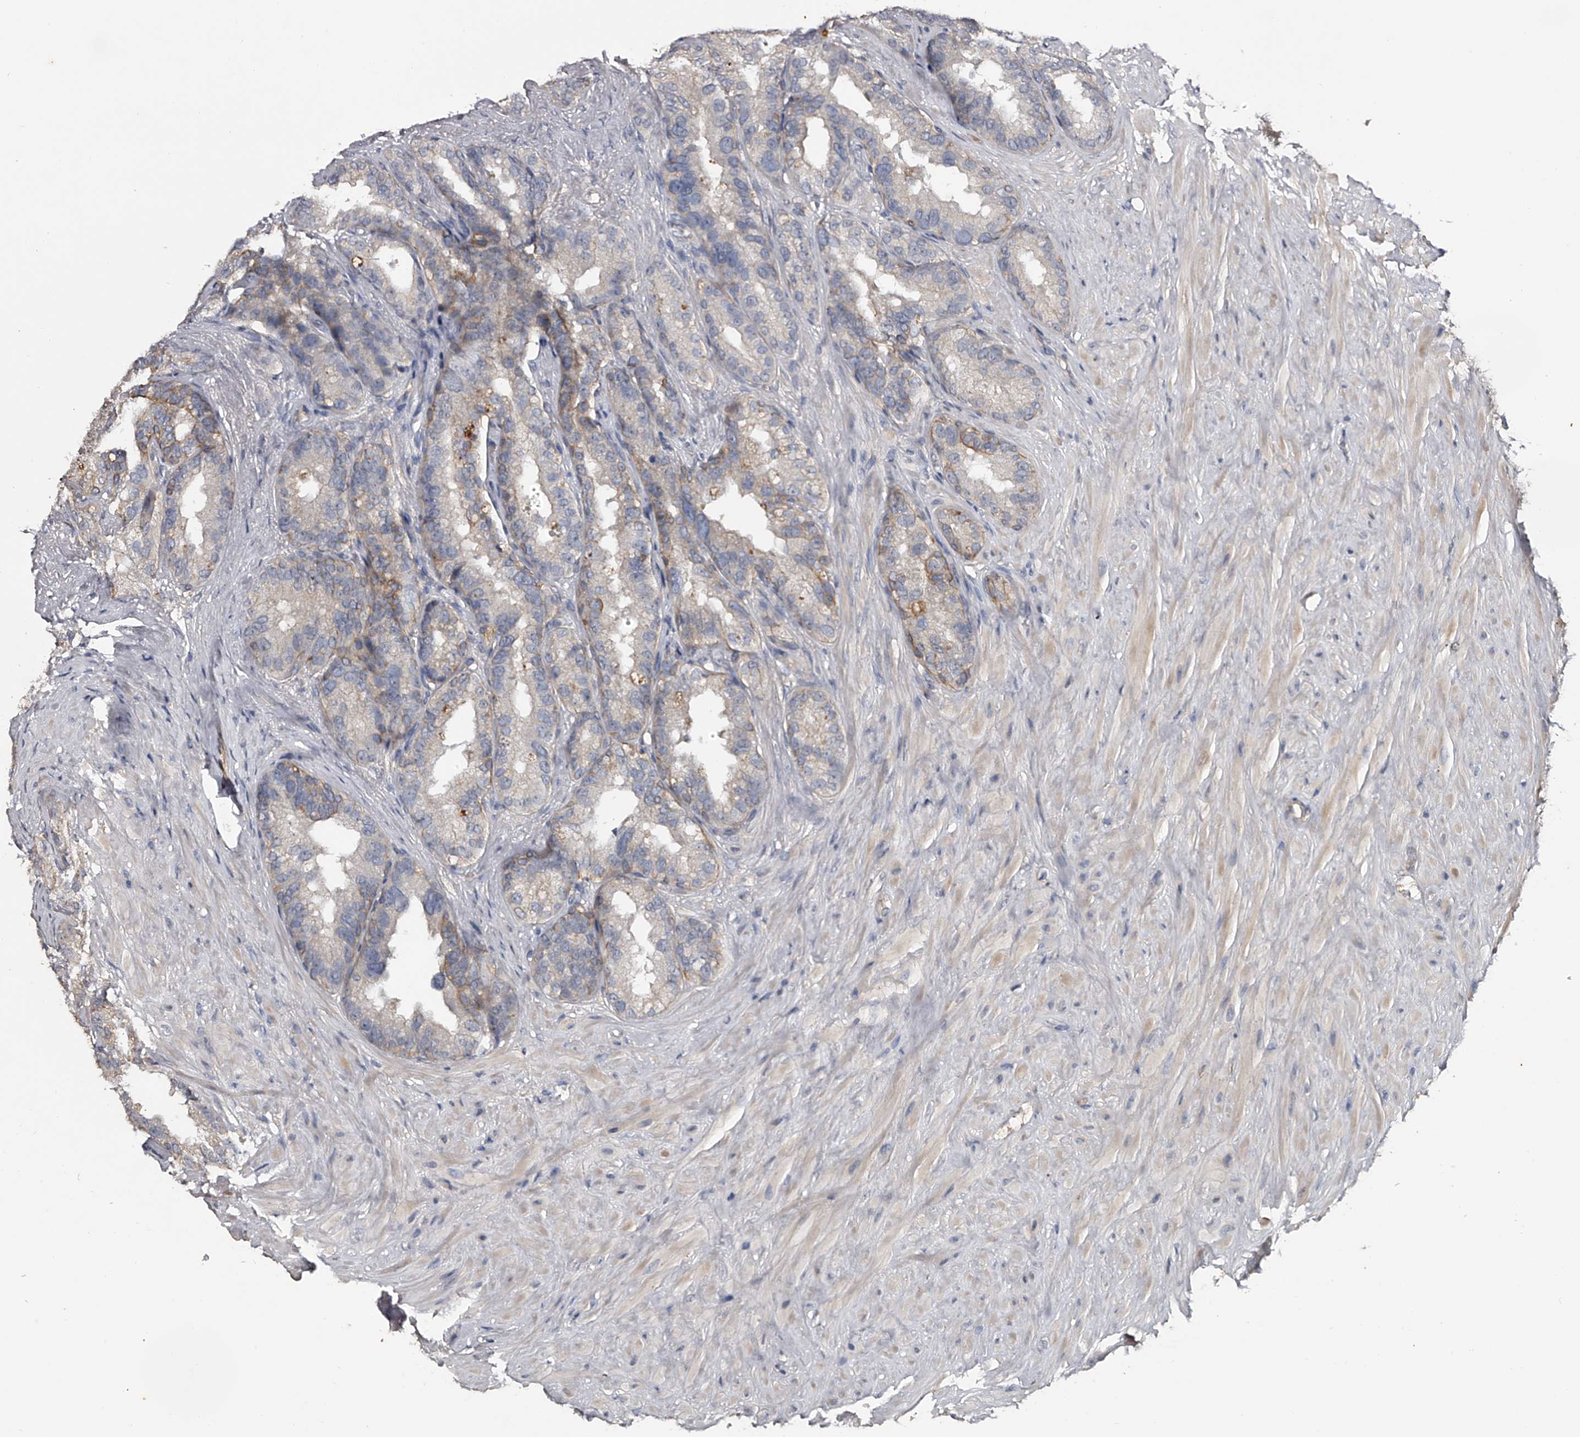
{"staining": {"intensity": "moderate", "quantity": "<25%", "location": "cytoplasmic/membranous"}, "tissue": "seminal vesicle", "cell_type": "Glandular cells", "image_type": "normal", "snomed": [{"axis": "morphology", "description": "Normal tissue, NOS"}, {"axis": "topography", "description": "Seminal veicle"}], "caption": "This micrograph reveals immunohistochemistry (IHC) staining of unremarkable human seminal vesicle, with low moderate cytoplasmic/membranous expression in about <25% of glandular cells.", "gene": "MDN1", "patient": {"sex": "male", "age": 80}}